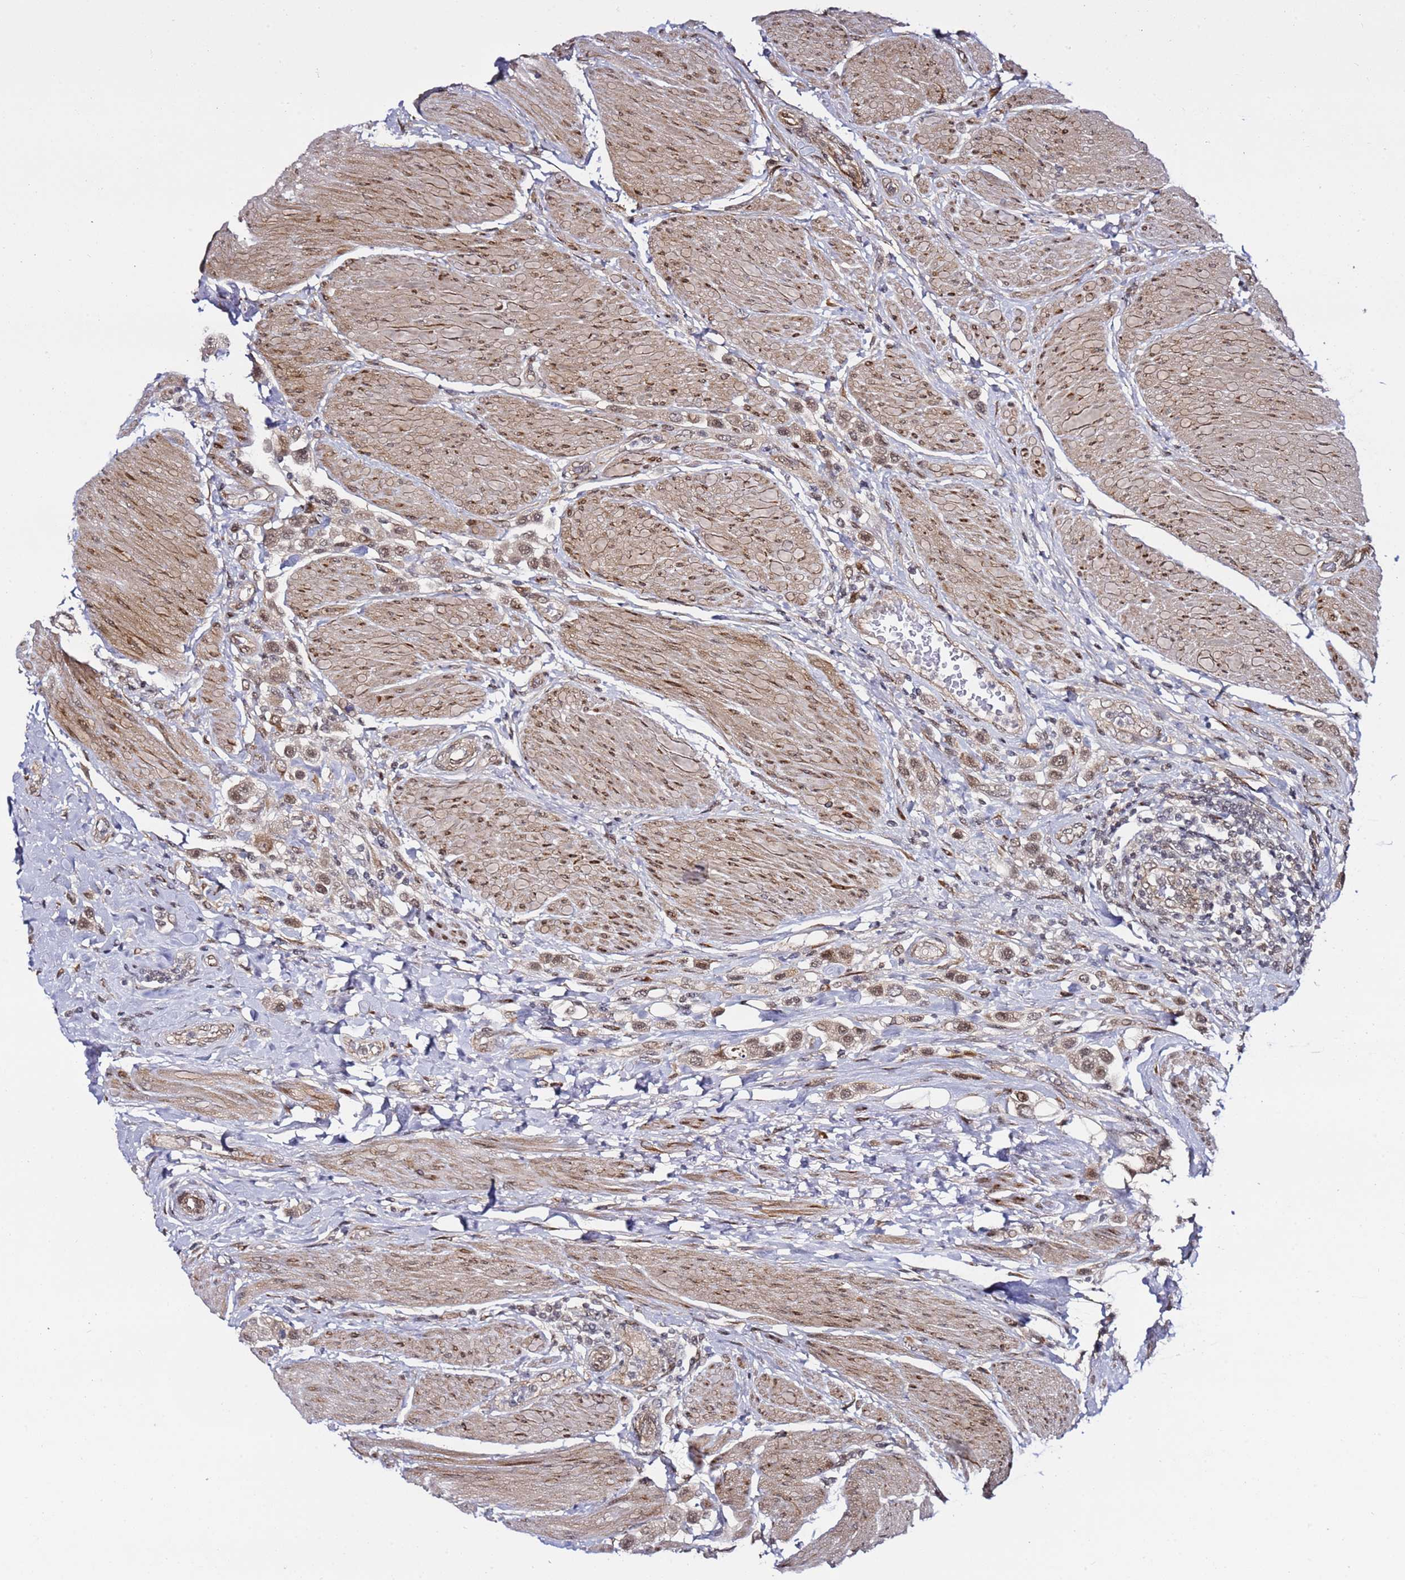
{"staining": {"intensity": "weak", "quantity": ">75%", "location": "cytoplasmic/membranous,nuclear"}, "tissue": "urothelial cancer", "cell_type": "Tumor cells", "image_type": "cancer", "snomed": [{"axis": "morphology", "description": "Urothelial carcinoma, High grade"}, {"axis": "topography", "description": "Urinary bladder"}], "caption": "Protein expression by immunohistochemistry demonstrates weak cytoplasmic/membranous and nuclear staining in about >75% of tumor cells in urothelial carcinoma (high-grade). (IHC, brightfield microscopy, high magnification).", "gene": "POLR2D", "patient": {"sex": "male", "age": 50}}